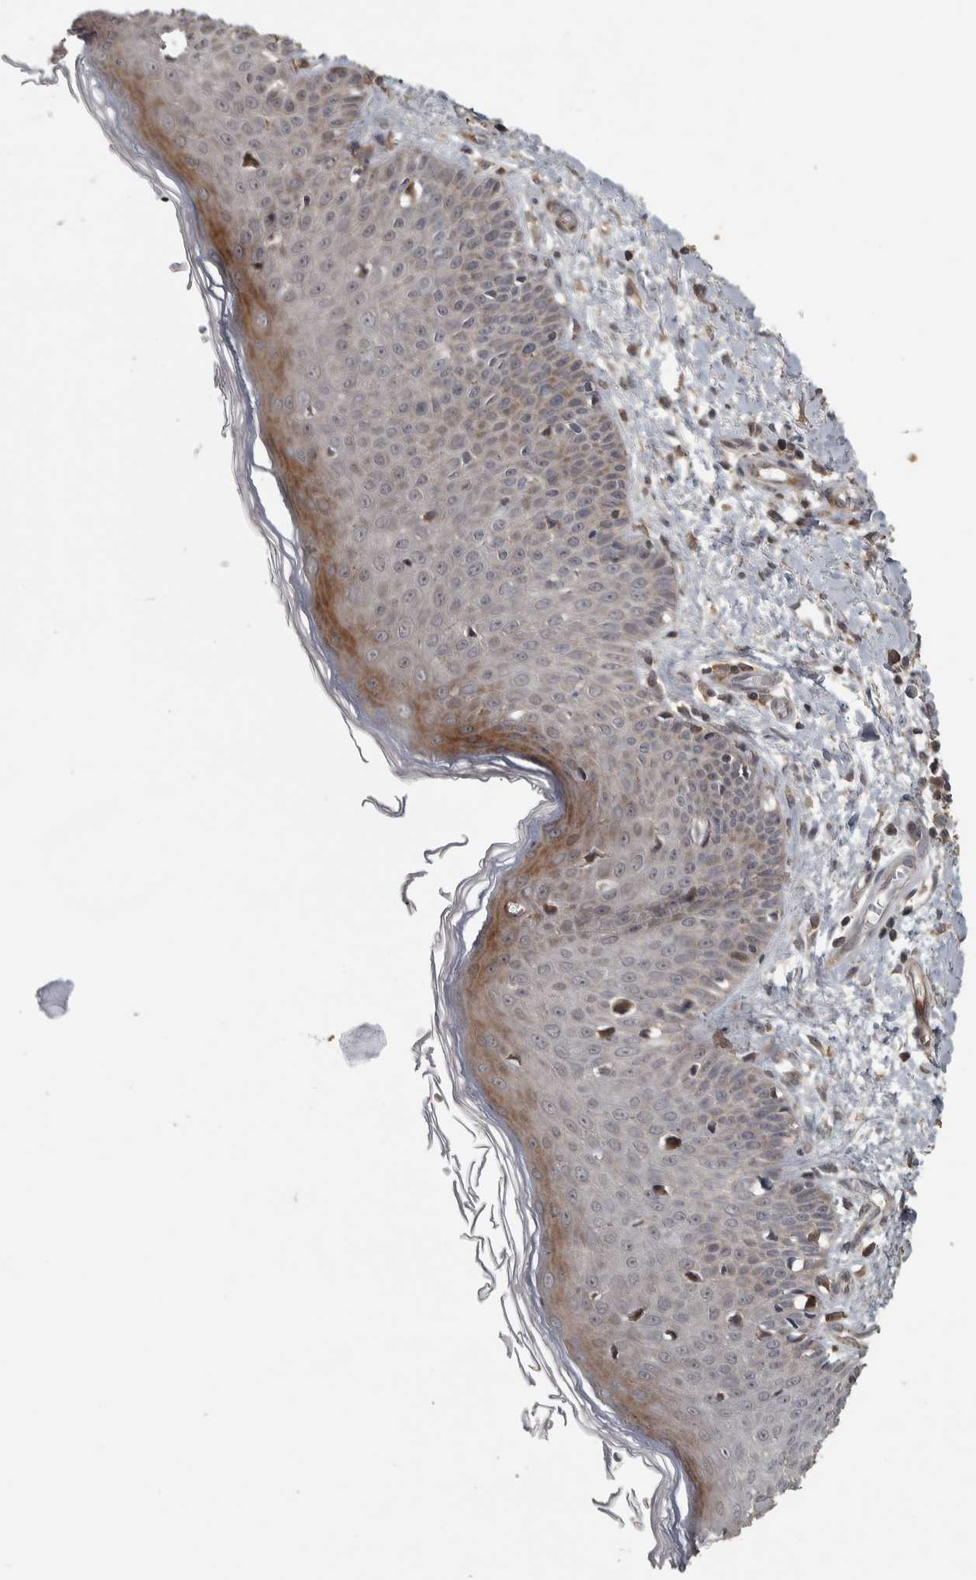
{"staining": {"intensity": "moderate", "quantity": ">75%", "location": "cytoplasmic/membranous"}, "tissue": "skin", "cell_type": "Fibroblasts", "image_type": "normal", "snomed": [{"axis": "morphology", "description": "Normal tissue, NOS"}, {"axis": "morphology", "description": "Inflammation, NOS"}, {"axis": "topography", "description": "Skin"}], "caption": "Immunohistochemistry histopathology image of normal skin stained for a protein (brown), which demonstrates medium levels of moderate cytoplasmic/membranous positivity in approximately >75% of fibroblasts.", "gene": "ERAL1", "patient": {"sex": "female", "age": 44}}